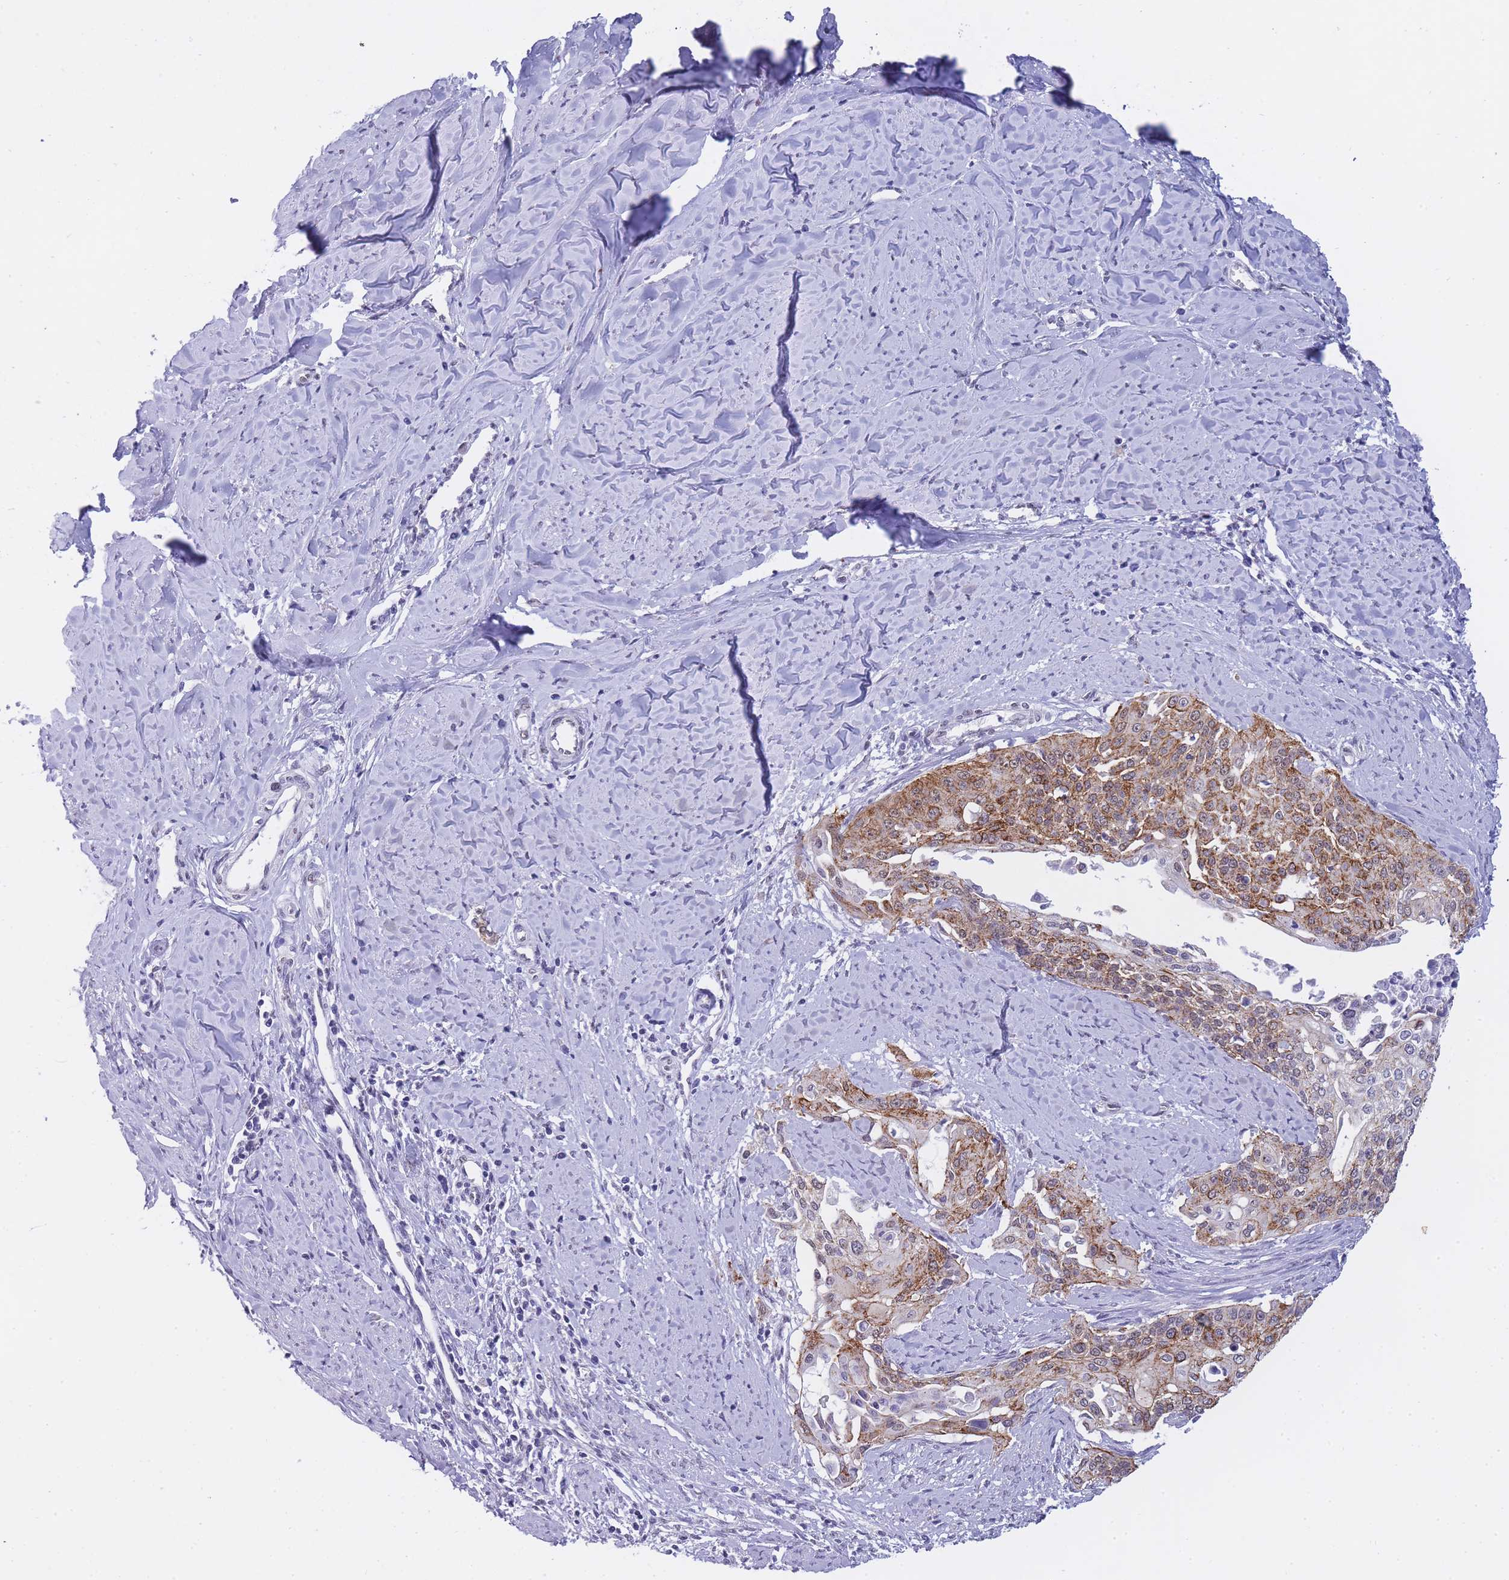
{"staining": {"intensity": "strong", "quantity": ">75%", "location": "cytoplasmic/membranous,nuclear"}, "tissue": "cervical cancer", "cell_type": "Tumor cells", "image_type": "cancer", "snomed": [{"axis": "morphology", "description": "Squamous cell carcinoma, NOS"}, {"axis": "topography", "description": "Cervix"}], "caption": "Strong cytoplasmic/membranous and nuclear positivity is appreciated in about >75% of tumor cells in cervical squamous cell carcinoma.", "gene": "FRAT2", "patient": {"sex": "female", "age": 44}}